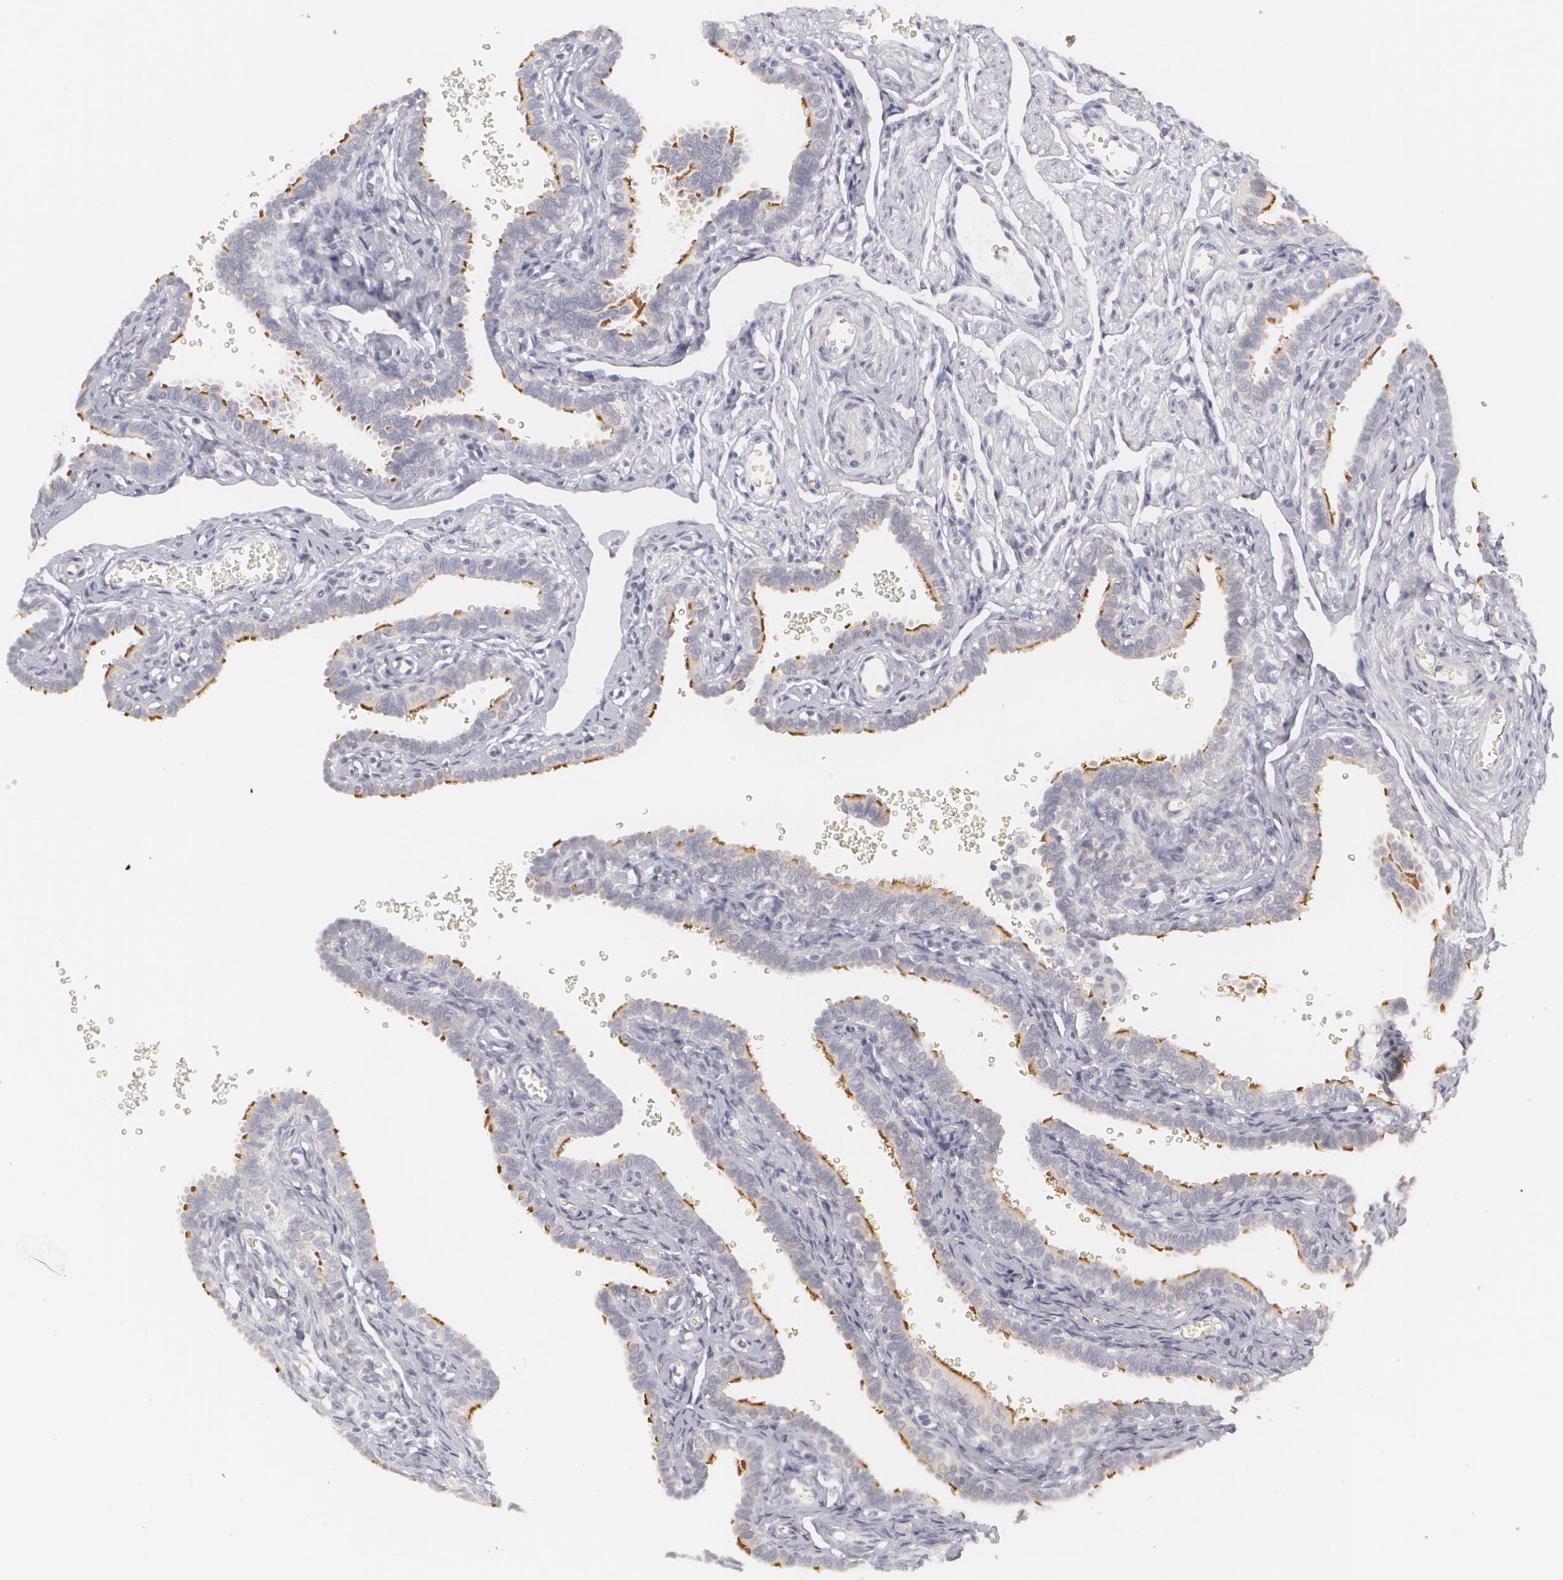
{"staining": {"intensity": "moderate", "quantity": ">75%", "location": "cytoplasmic/membranous"}, "tissue": "fallopian tube", "cell_type": "Glandular cells", "image_type": "normal", "snomed": [{"axis": "morphology", "description": "Normal tissue, NOS"}, {"axis": "topography", "description": "Fallopian tube"}], "caption": "The immunohistochemical stain labels moderate cytoplasmic/membranous positivity in glandular cells of benign fallopian tube. The staining is performed using DAB brown chromogen to label protein expression. The nuclei are counter-stained blue using hematoxylin.", "gene": "MBNL3", "patient": {"sex": "female", "age": 35}}